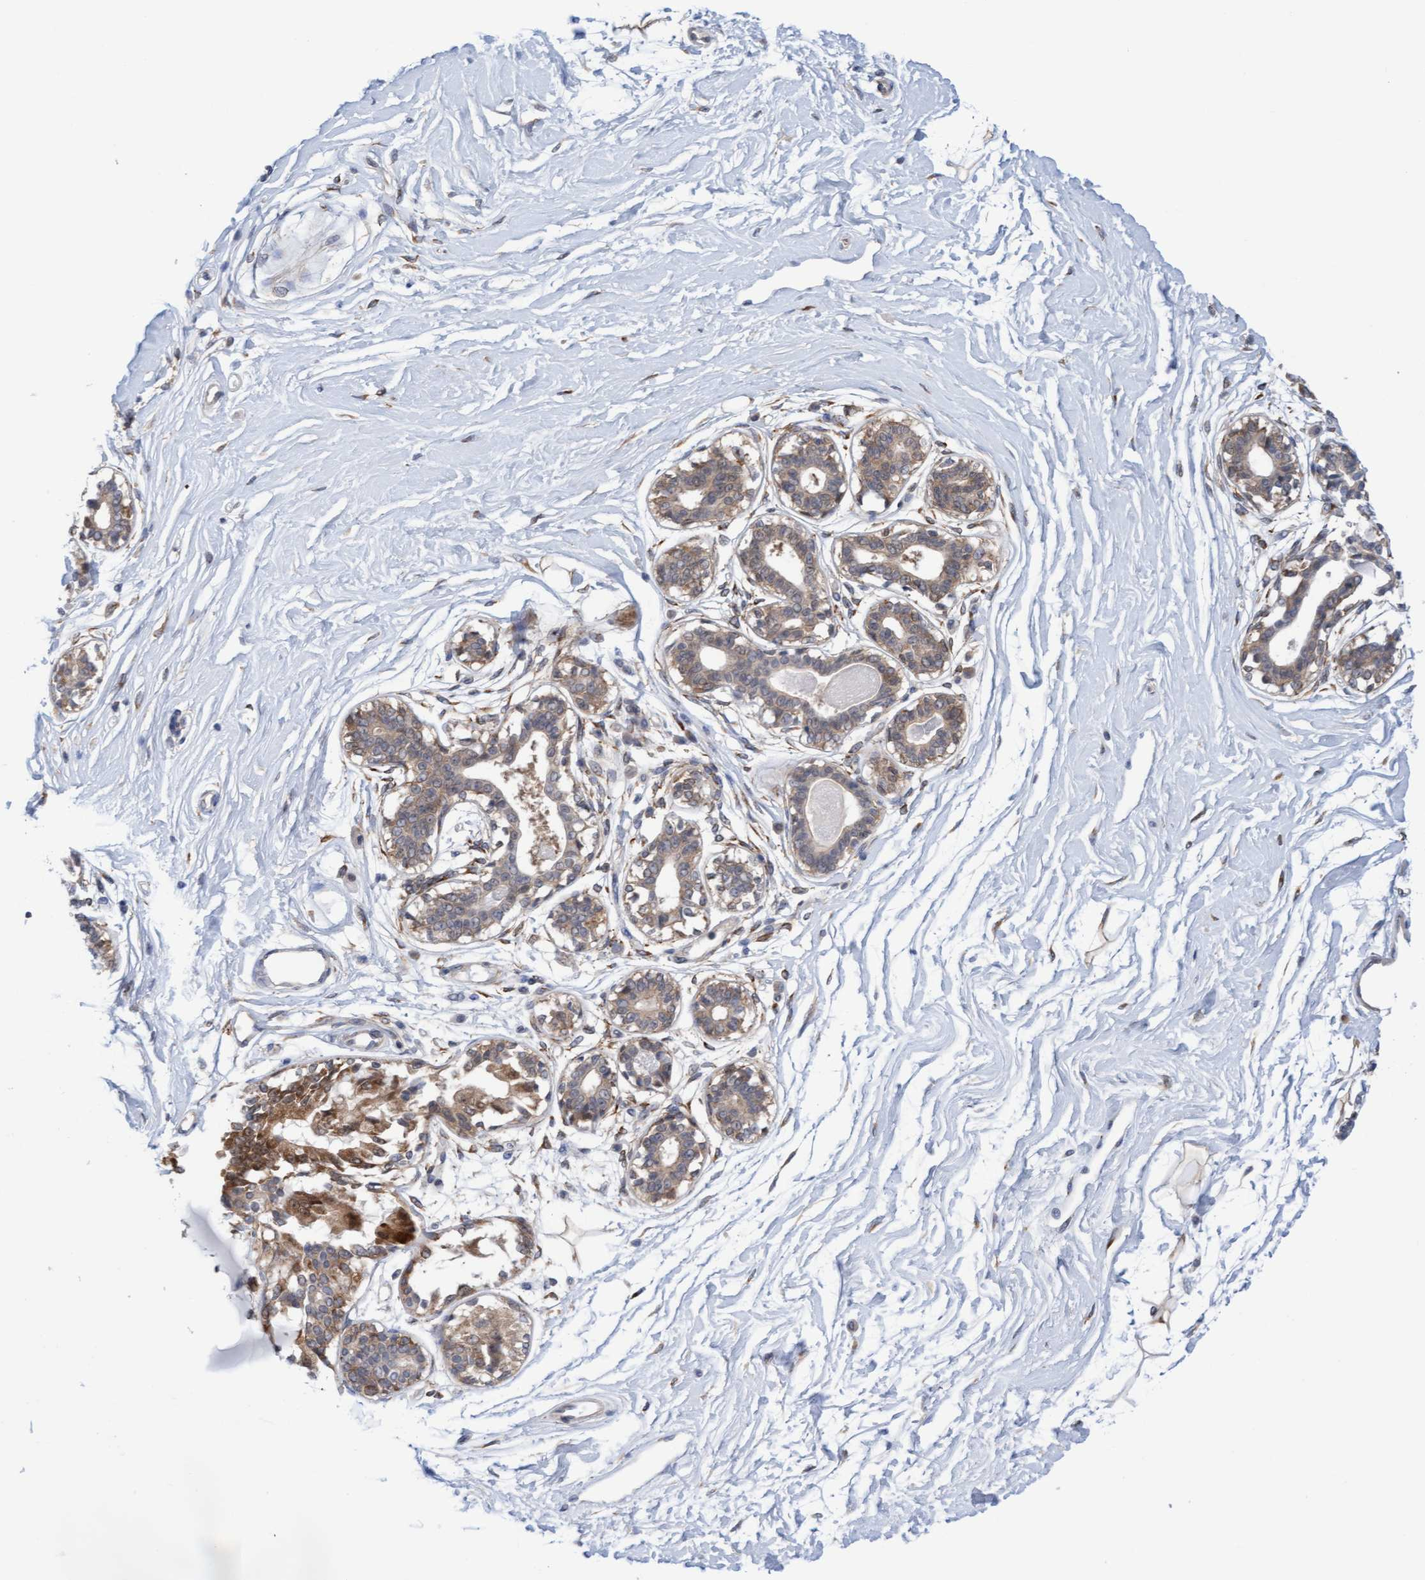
{"staining": {"intensity": "weak", "quantity": ">75%", "location": "cytoplasmic/membranous"}, "tissue": "breast", "cell_type": "Adipocytes", "image_type": "normal", "snomed": [{"axis": "morphology", "description": "Normal tissue, NOS"}, {"axis": "topography", "description": "Breast"}], "caption": "A high-resolution image shows immunohistochemistry staining of benign breast, which exhibits weak cytoplasmic/membranous positivity in approximately >75% of adipocytes.", "gene": "AMZ2", "patient": {"sex": "female", "age": 45}}